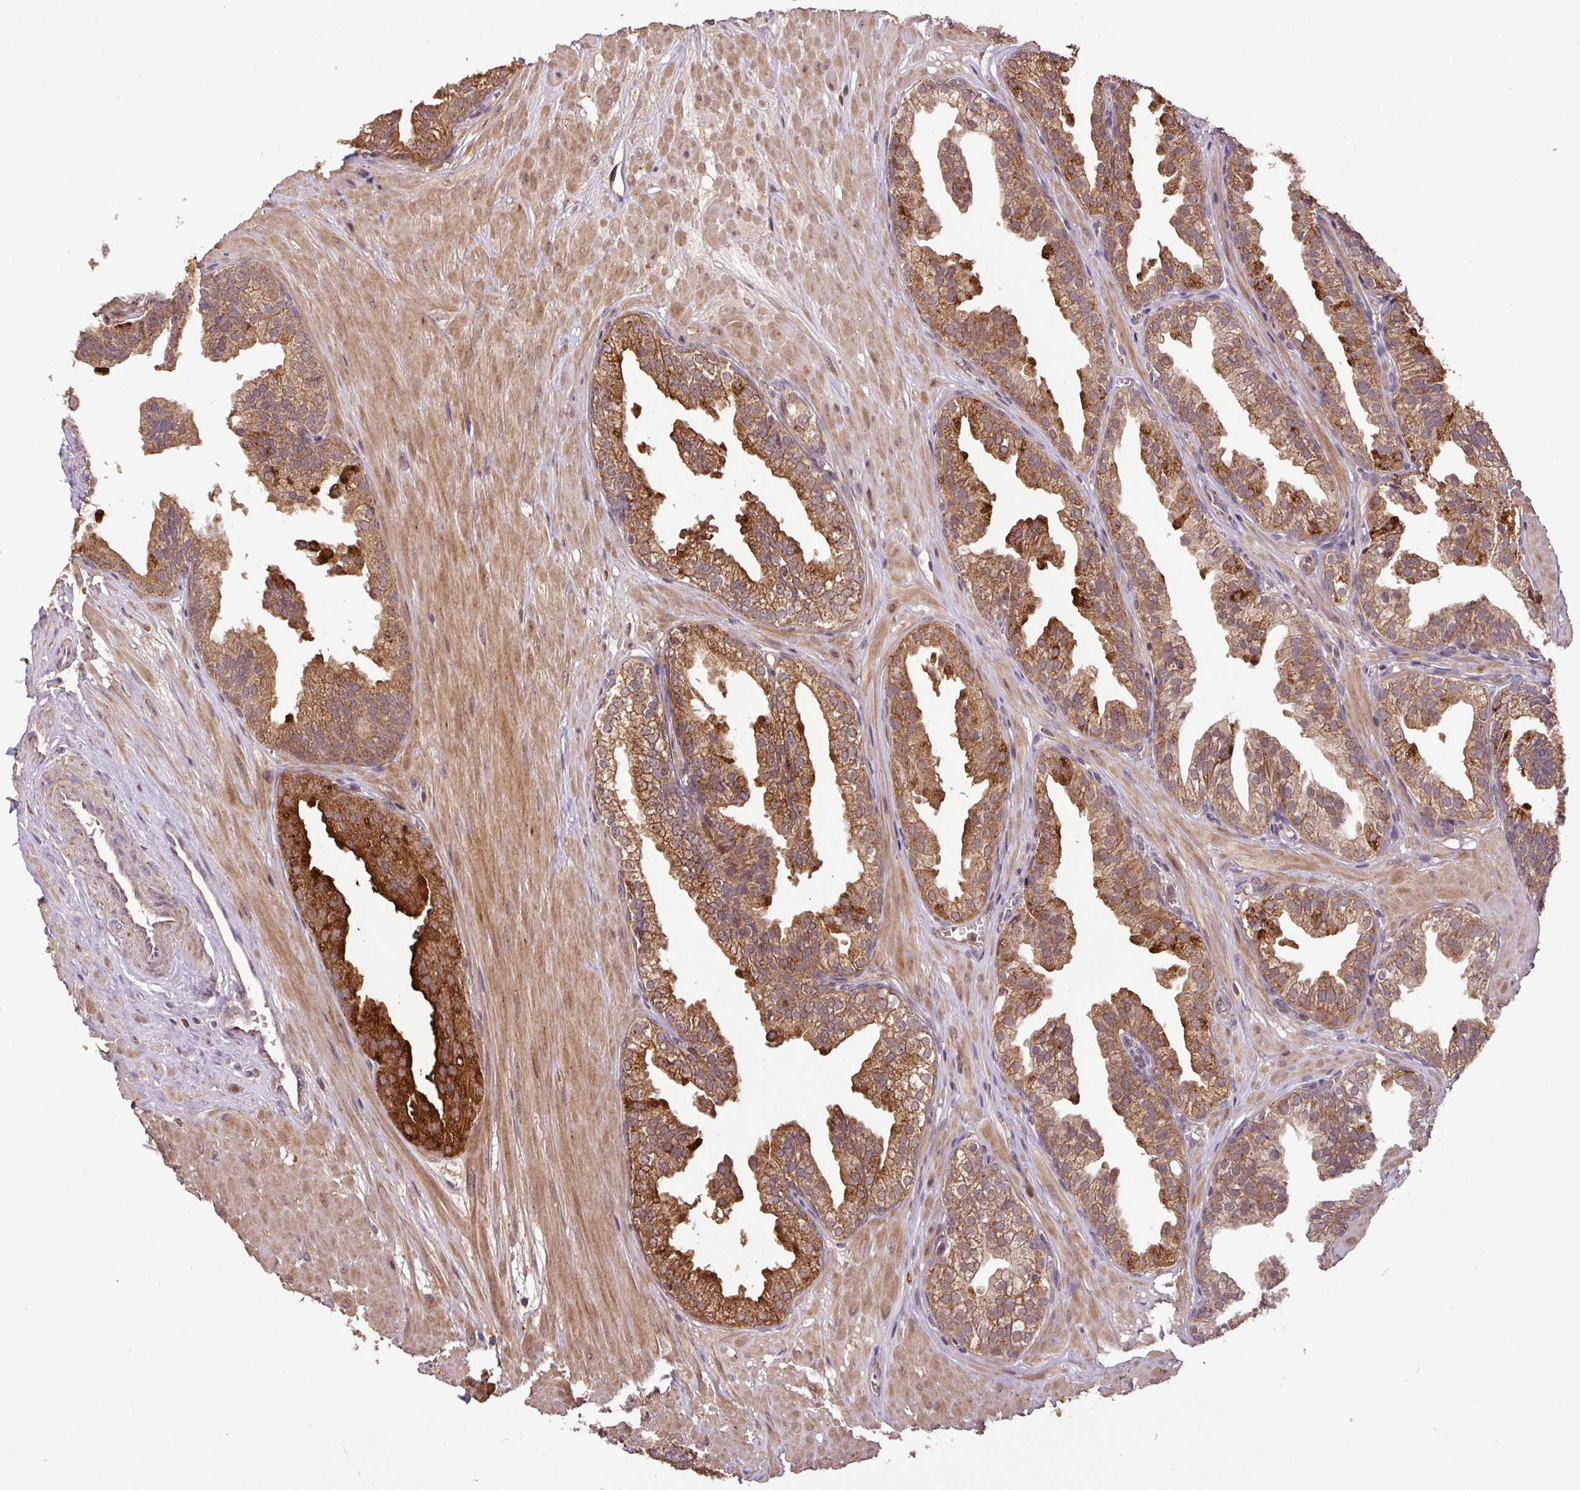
{"staining": {"intensity": "strong", "quantity": ">75%", "location": "cytoplasmic/membranous"}, "tissue": "prostate", "cell_type": "Glandular cells", "image_type": "normal", "snomed": [{"axis": "morphology", "description": "Normal tissue, NOS"}, {"axis": "topography", "description": "Prostate"}, {"axis": "topography", "description": "Peripheral nerve tissue"}], "caption": "Normal prostate demonstrates strong cytoplasmic/membranous expression in approximately >75% of glandular cells, visualized by immunohistochemistry.", "gene": "YPEL1", "patient": {"sex": "male", "age": 55}}